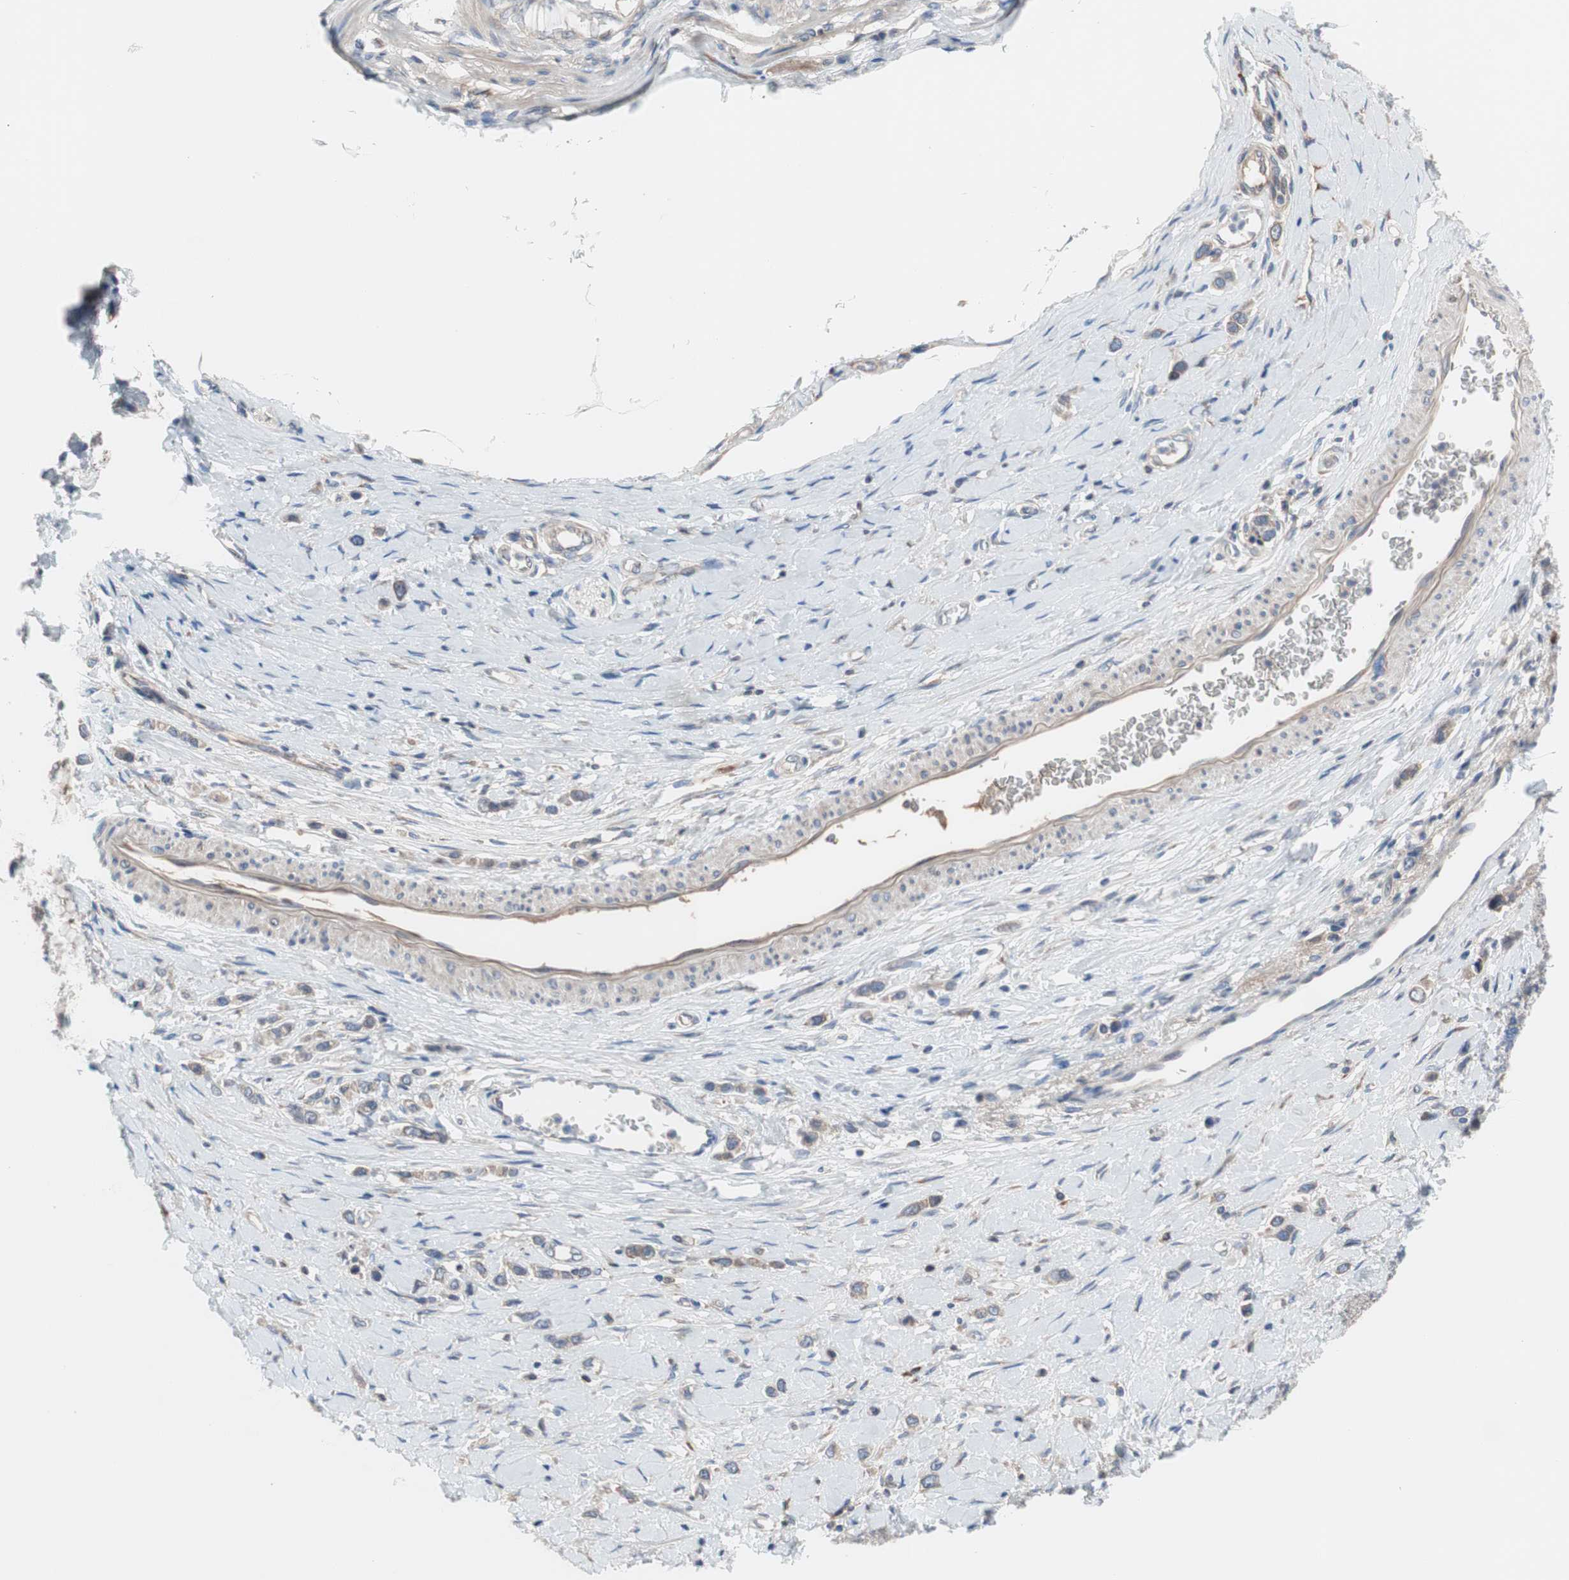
{"staining": {"intensity": "weak", "quantity": ">75%", "location": "cytoplasmic/membranous"}, "tissue": "stomach cancer", "cell_type": "Tumor cells", "image_type": "cancer", "snomed": [{"axis": "morphology", "description": "Normal tissue, NOS"}, {"axis": "morphology", "description": "Adenocarcinoma, NOS"}, {"axis": "topography", "description": "Stomach, upper"}, {"axis": "topography", "description": "Stomach"}], "caption": "Tumor cells exhibit low levels of weak cytoplasmic/membranous positivity in about >75% of cells in human stomach cancer.", "gene": "KANSL1", "patient": {"sex": "female", "age": 65}}